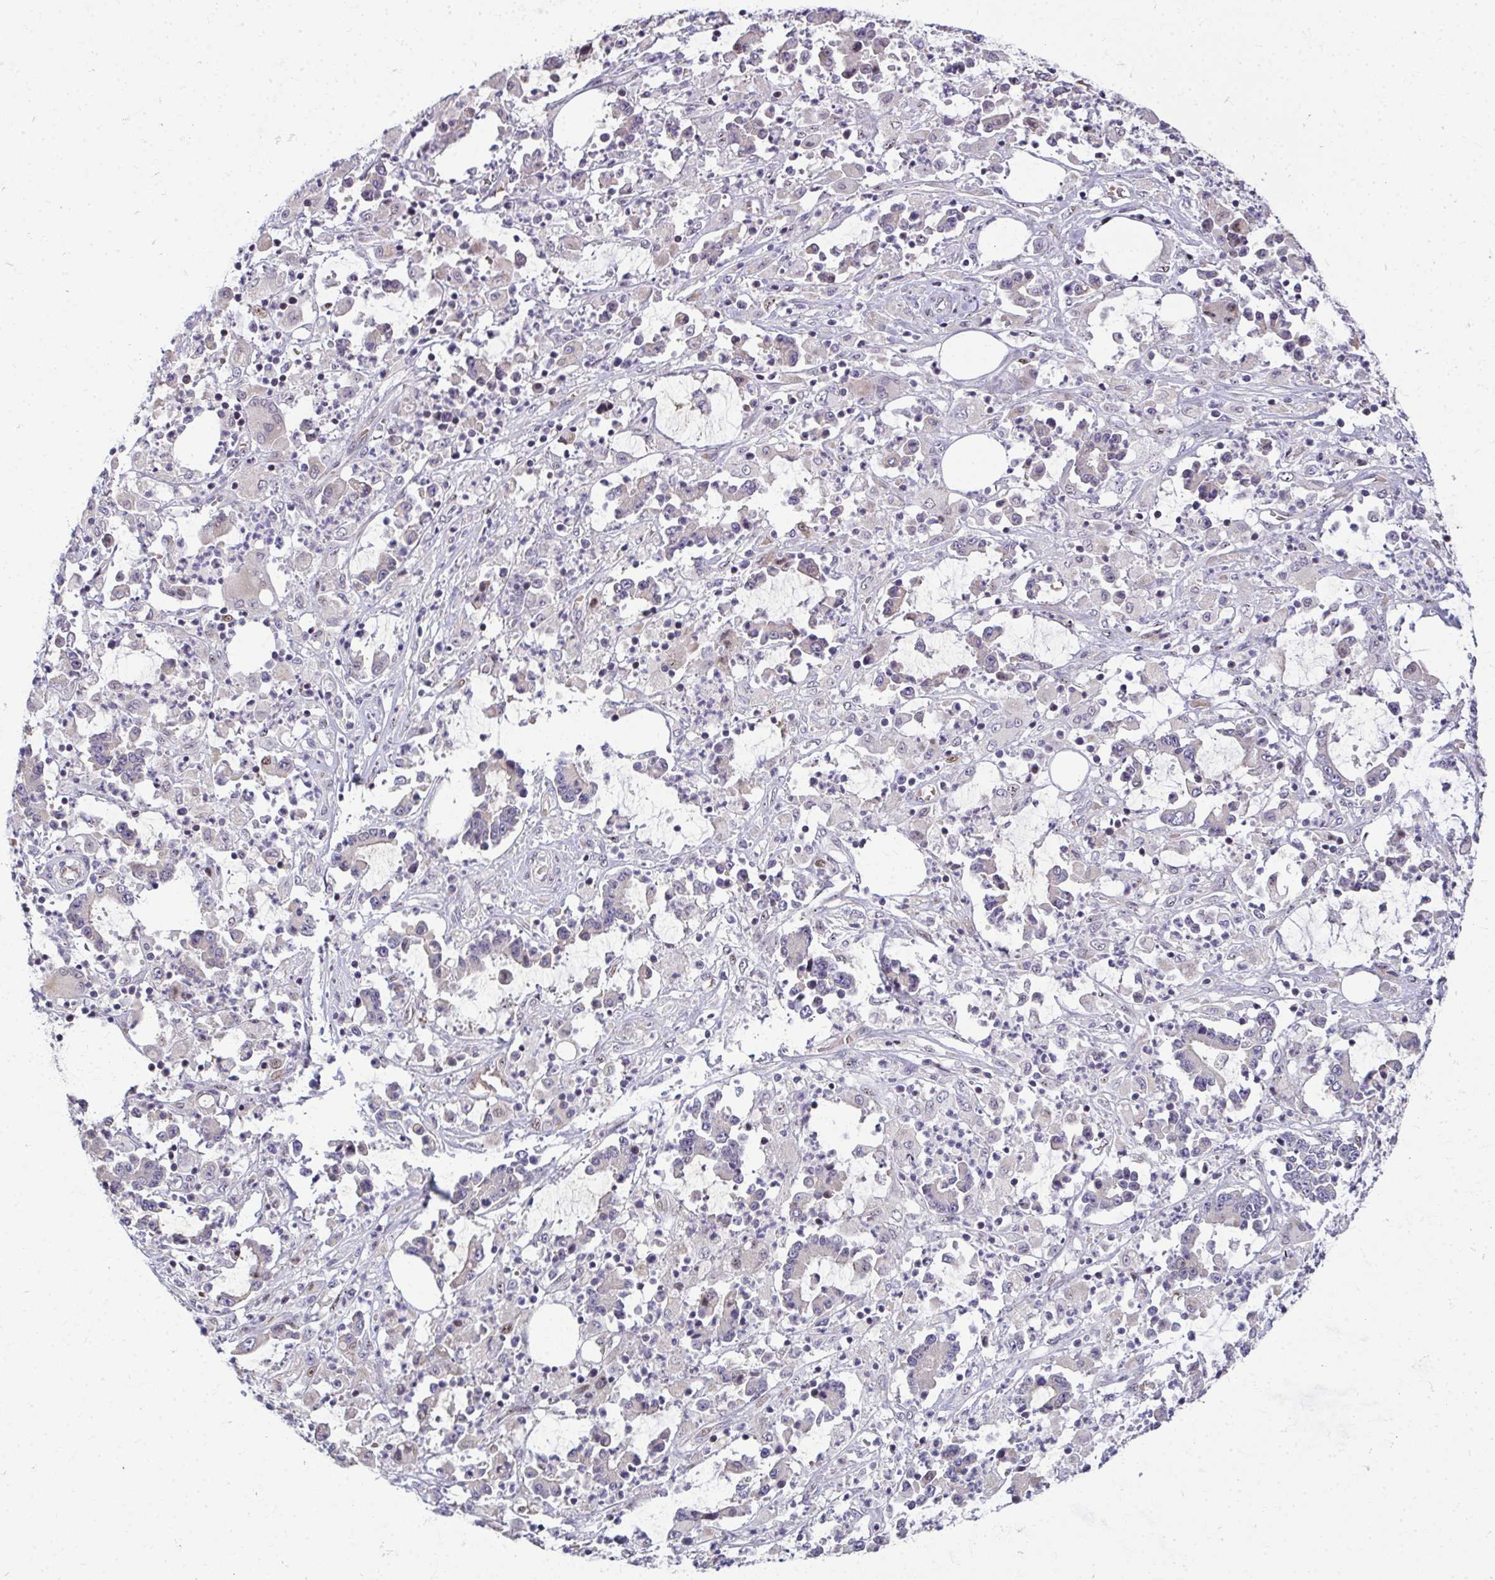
{"staining": {"intensity": "negative", "quantity": "none", "location": "none"}, "tissue": "stomach cancer", "cell_type": "Tumor cells", "image_type": "cancer", "snomed": [{"axis": "morphology", "description": "Adenocarcinoma, NOS"}, {"axis": "topography", "description": "Stomach, upper"}], "caption": "IHC of adenocarcinoma (stomach) shows no staining in tumor cells.", "gene": "ODF1", "patient": {"sex": "male", "age": 68}}